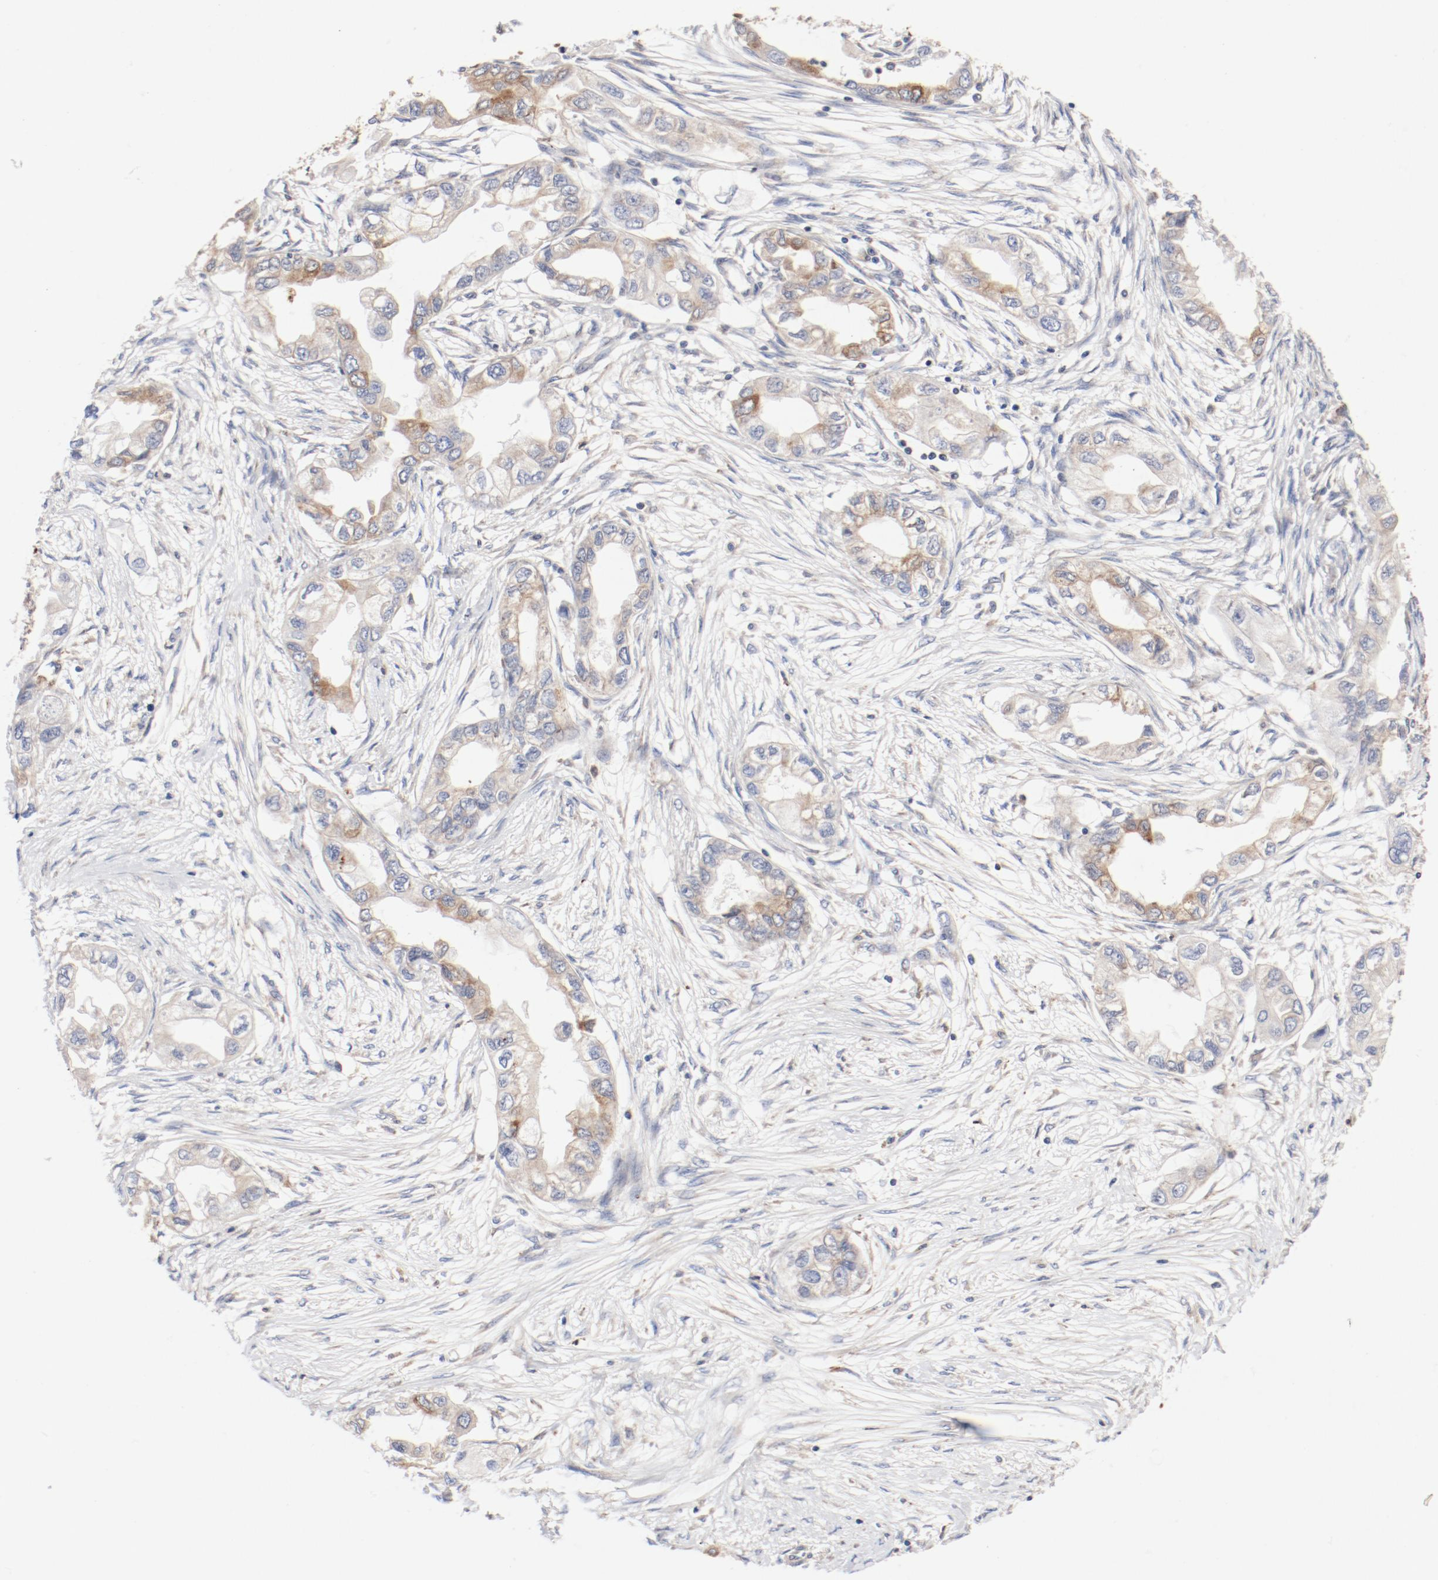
{"staining": {"intensity": "moderate", "quantity": "25%-75%", "location": "cytoplasmic/membranous"}, "tissue": "endometrial cancer", "cell_type": "Tumor cells", "image_type": "cancer", "snomed": [{"axis": "morphology", "description": "Adenocarcinoma, NOS"}, {"axis": "topography", "description": "Endometrium"}], "caption": "A high-resolution histopathology image shows immunohistochemistry staining of endometrial cancer (adenocarcinoma), which exhibits moderate cytoplasmic/membranous staining in about 25%-75% of tumor cells.", "gene": "PDPK1", "patient": {"sex": "female", "age": 67}}